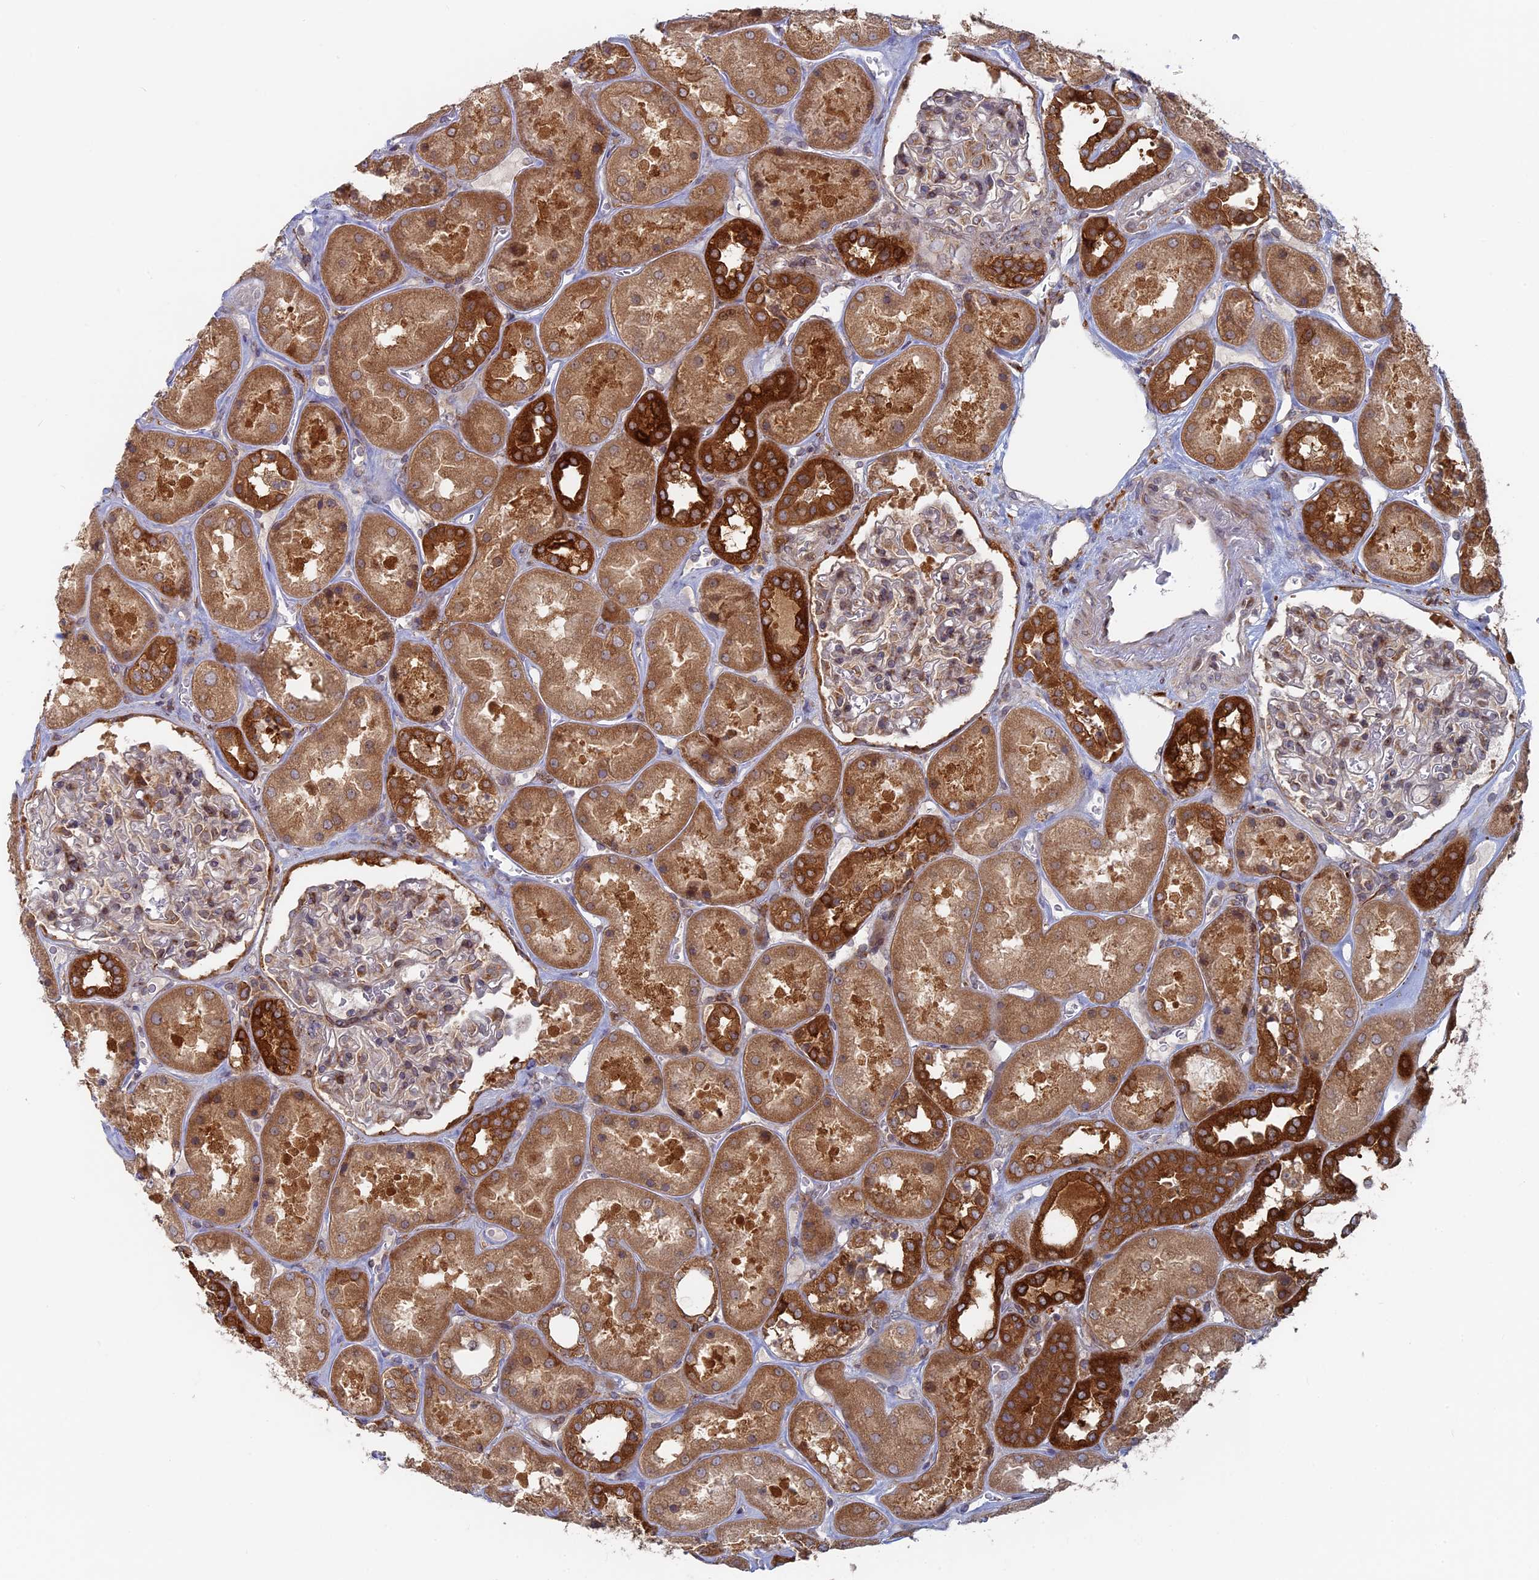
{"staining": {"intensity": "moderate", "quantity": "<25%", "location": "cytoplasmic/membranous"}, "tissue": "kidney", "cell_type": "Cells in glomeruli", "image_type": "normal", "snomed": [{"axis": "morphology", "description": "Normal tissue, NOS"}, {"axis": "topography", "description": "Kidney"}], "caption": "Immunohistochemical staining of unremarkable human kidney displays low levels of moderate cytoplasmic/membranous expression in about <25% of cells in glomeruli.", "gene": "TBC1D30", "patient": {"sex": "male", "age": 70}}